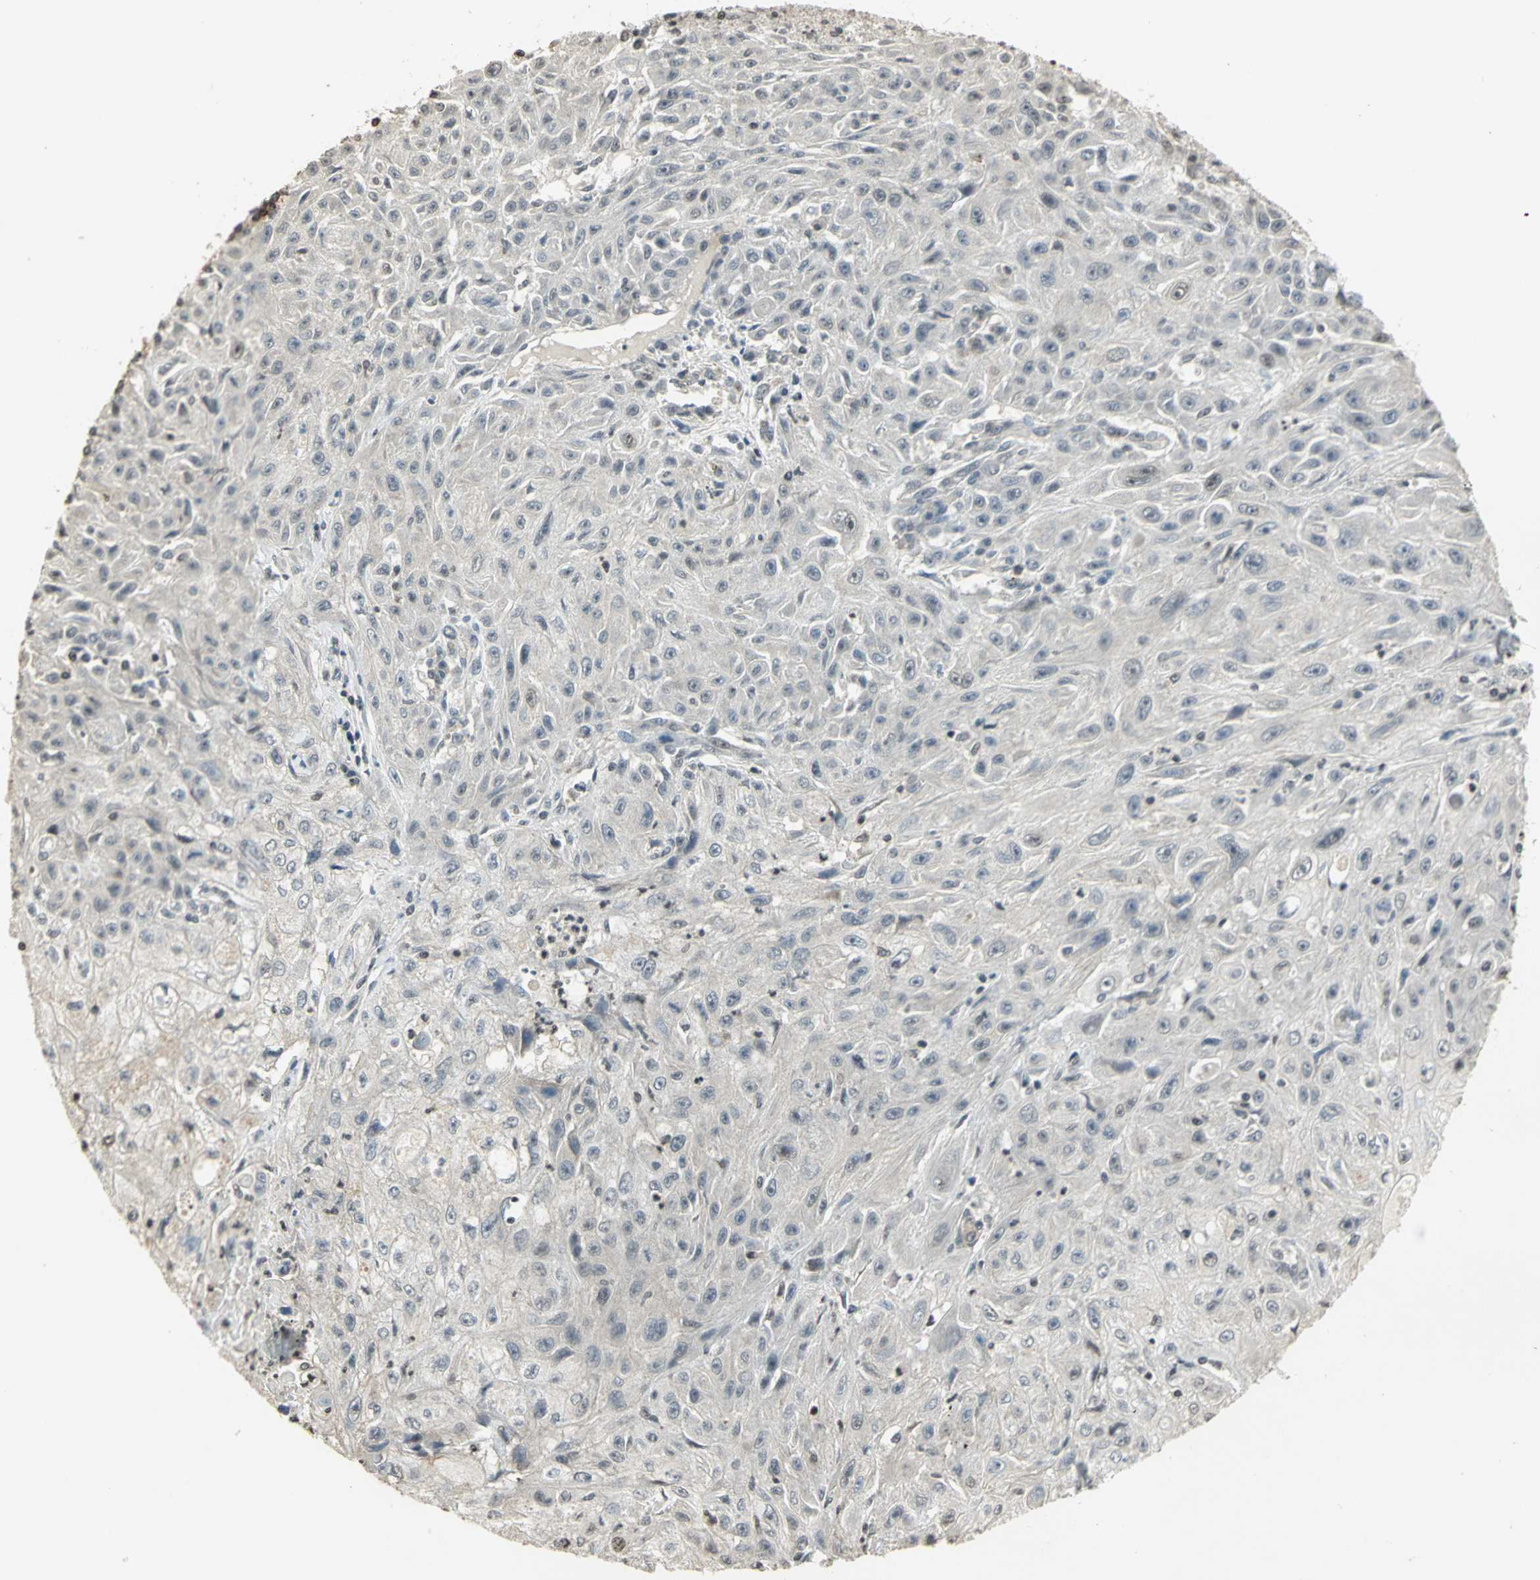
{"staining": {"intensity": "negative", "quantity": "none", "location": "none"}, "tissue": "skin cancer", "cell_type": "Tumor cells", "image_type": "cancer", "snomed": [{"axis": "morphology", "description": "Squamous cell carcinoma, NOS"}, {"axis": "topography", "description": "Skin"}], "caption": "This is a histopathology image of IHC staining of skin squamous cell carcinoma, which shows no positivity in tumor cells.", "gene": "IL16", "patient": {"sex": "male", "age": 75}}